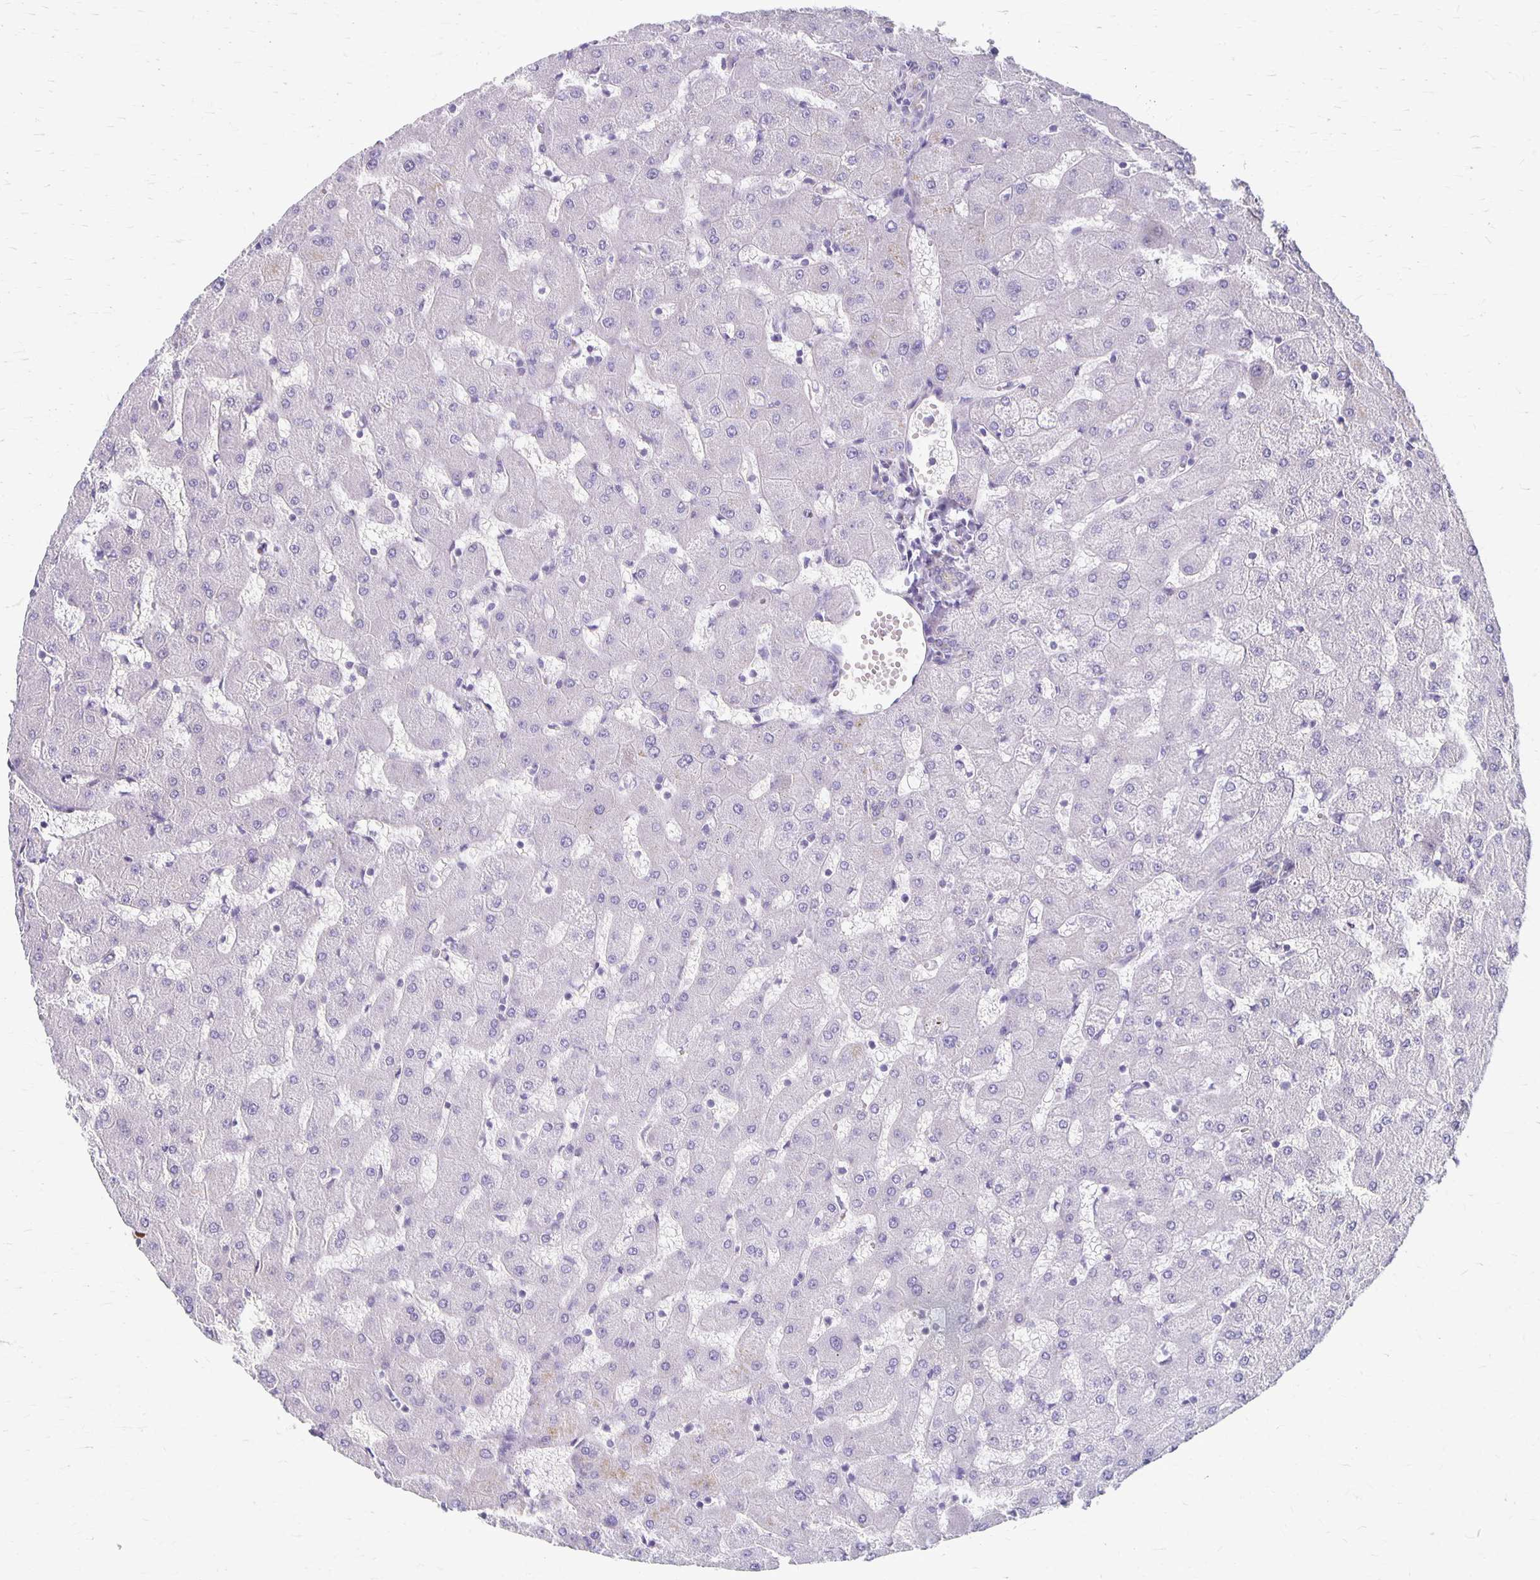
{"staining": {"intensity": "negative", "quantity": "none", "location": "none"}, "tissue": "liver", "cell_type": "Cholangiocytes", "image_type": "normal", "snomed": [{"axis": "morphology", "description": "Normal tissue, NOS"}, {"axis": "topography", "description": "Liver"}], "caption": "High magnification brightfield microscopy of normal liver stained with DAB (brown) and counterstained with hematoxylin (blue): cholangiocytes show no significant expression. (DAB (3,3'-diaminobenzidine) immunohistochemistry (IHC), high magnification).", "gene": "PPP1R3E", "patient": {"sex": "female", "age": 63}}